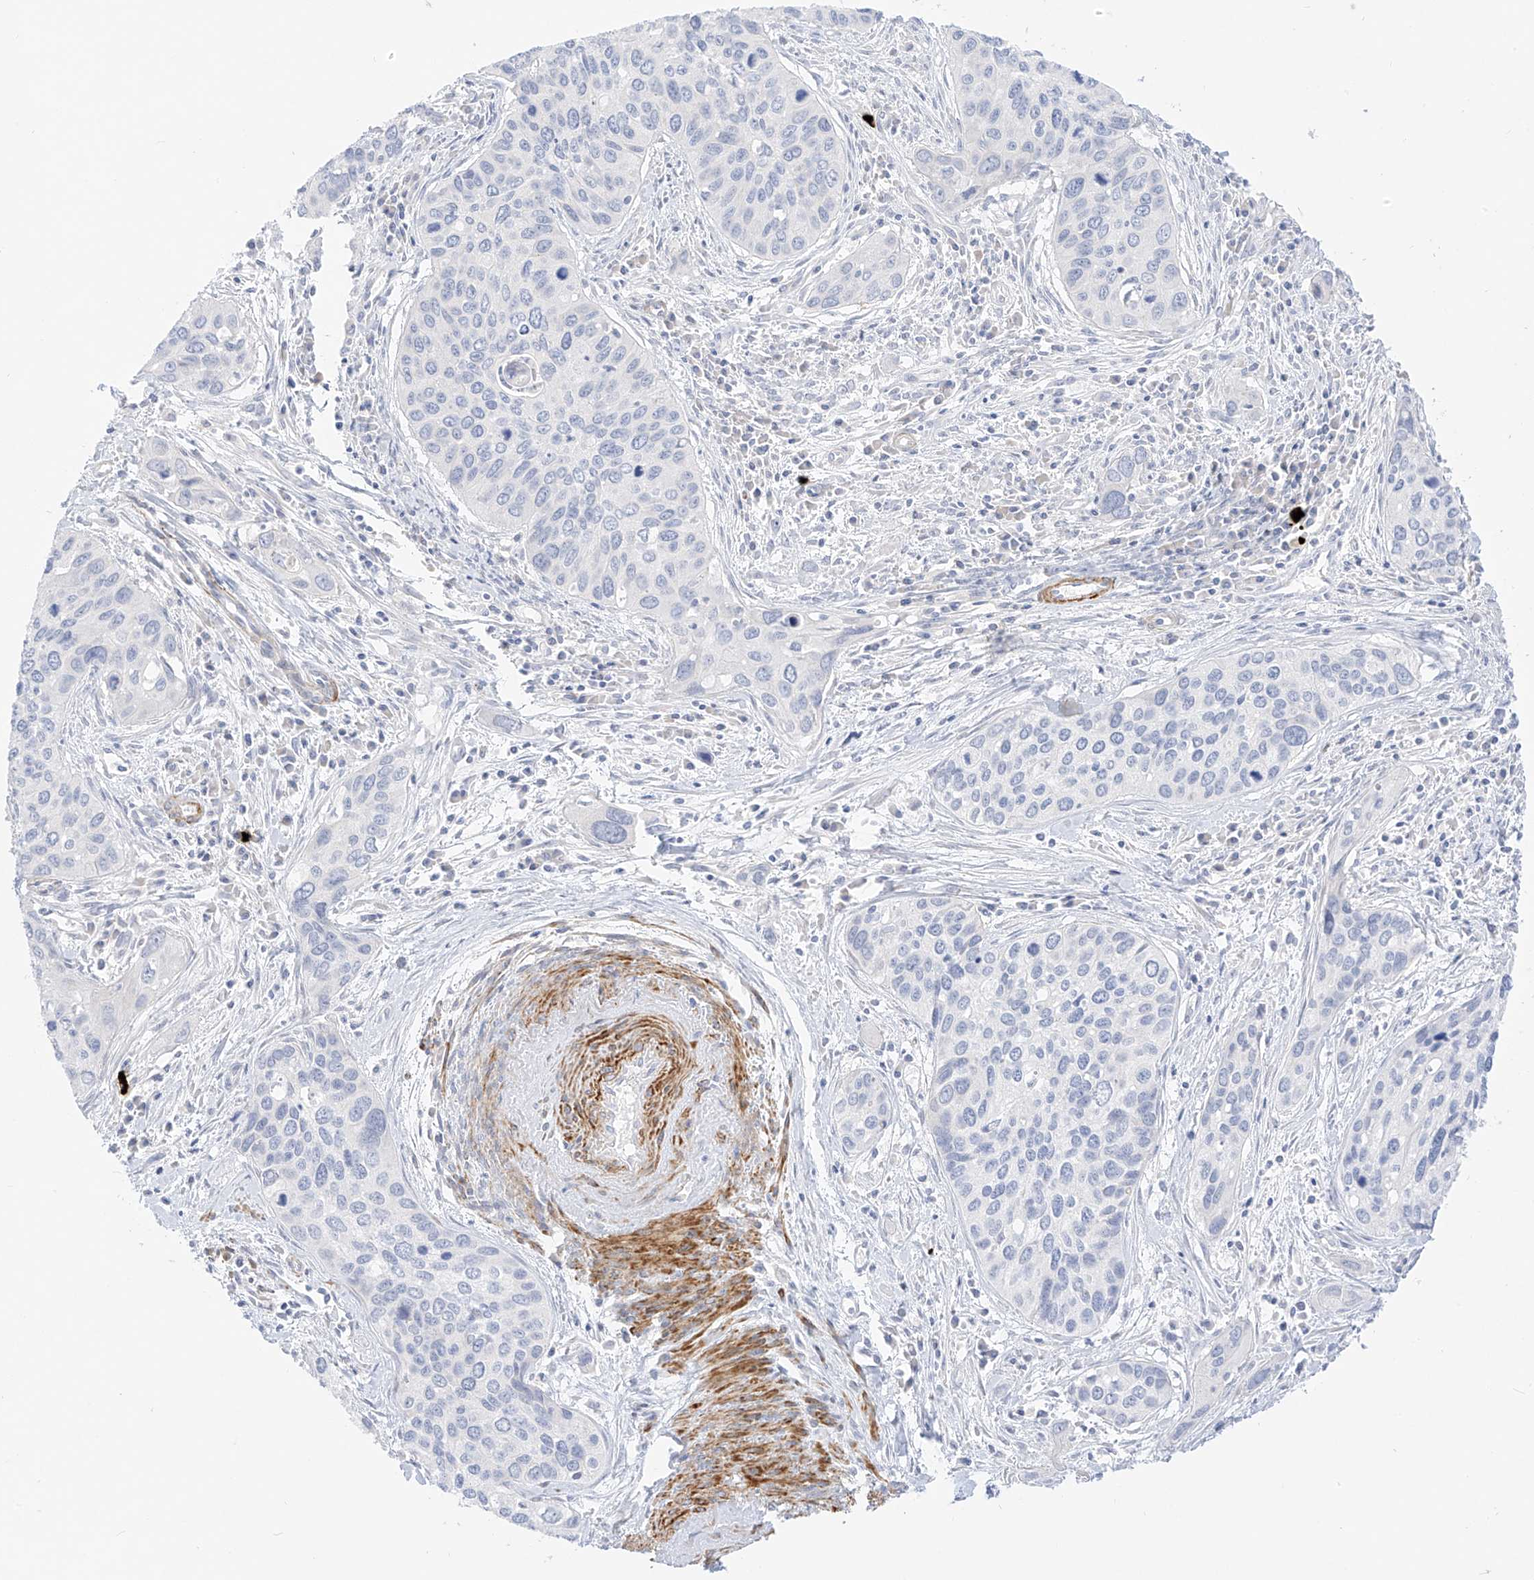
{"staining": {"intensity": "negative", "quantity": "none", "location": "none"}, "tissue": "cervical cancer", "cell_type": "Tumor cells", "image_type": "cancer", "snomed": [{"axis": "morphology", "description": "Squamous cell carcinoma, NOS"}, {"axis": "topography", "description": "Cervix"}], "caption": "Tumor cells are negative for brown protein staining in cervical cancer (squamous cell carcinoma).", "gene": "ST3GAL5", "patient": {"sex": "female", "age": 55}}